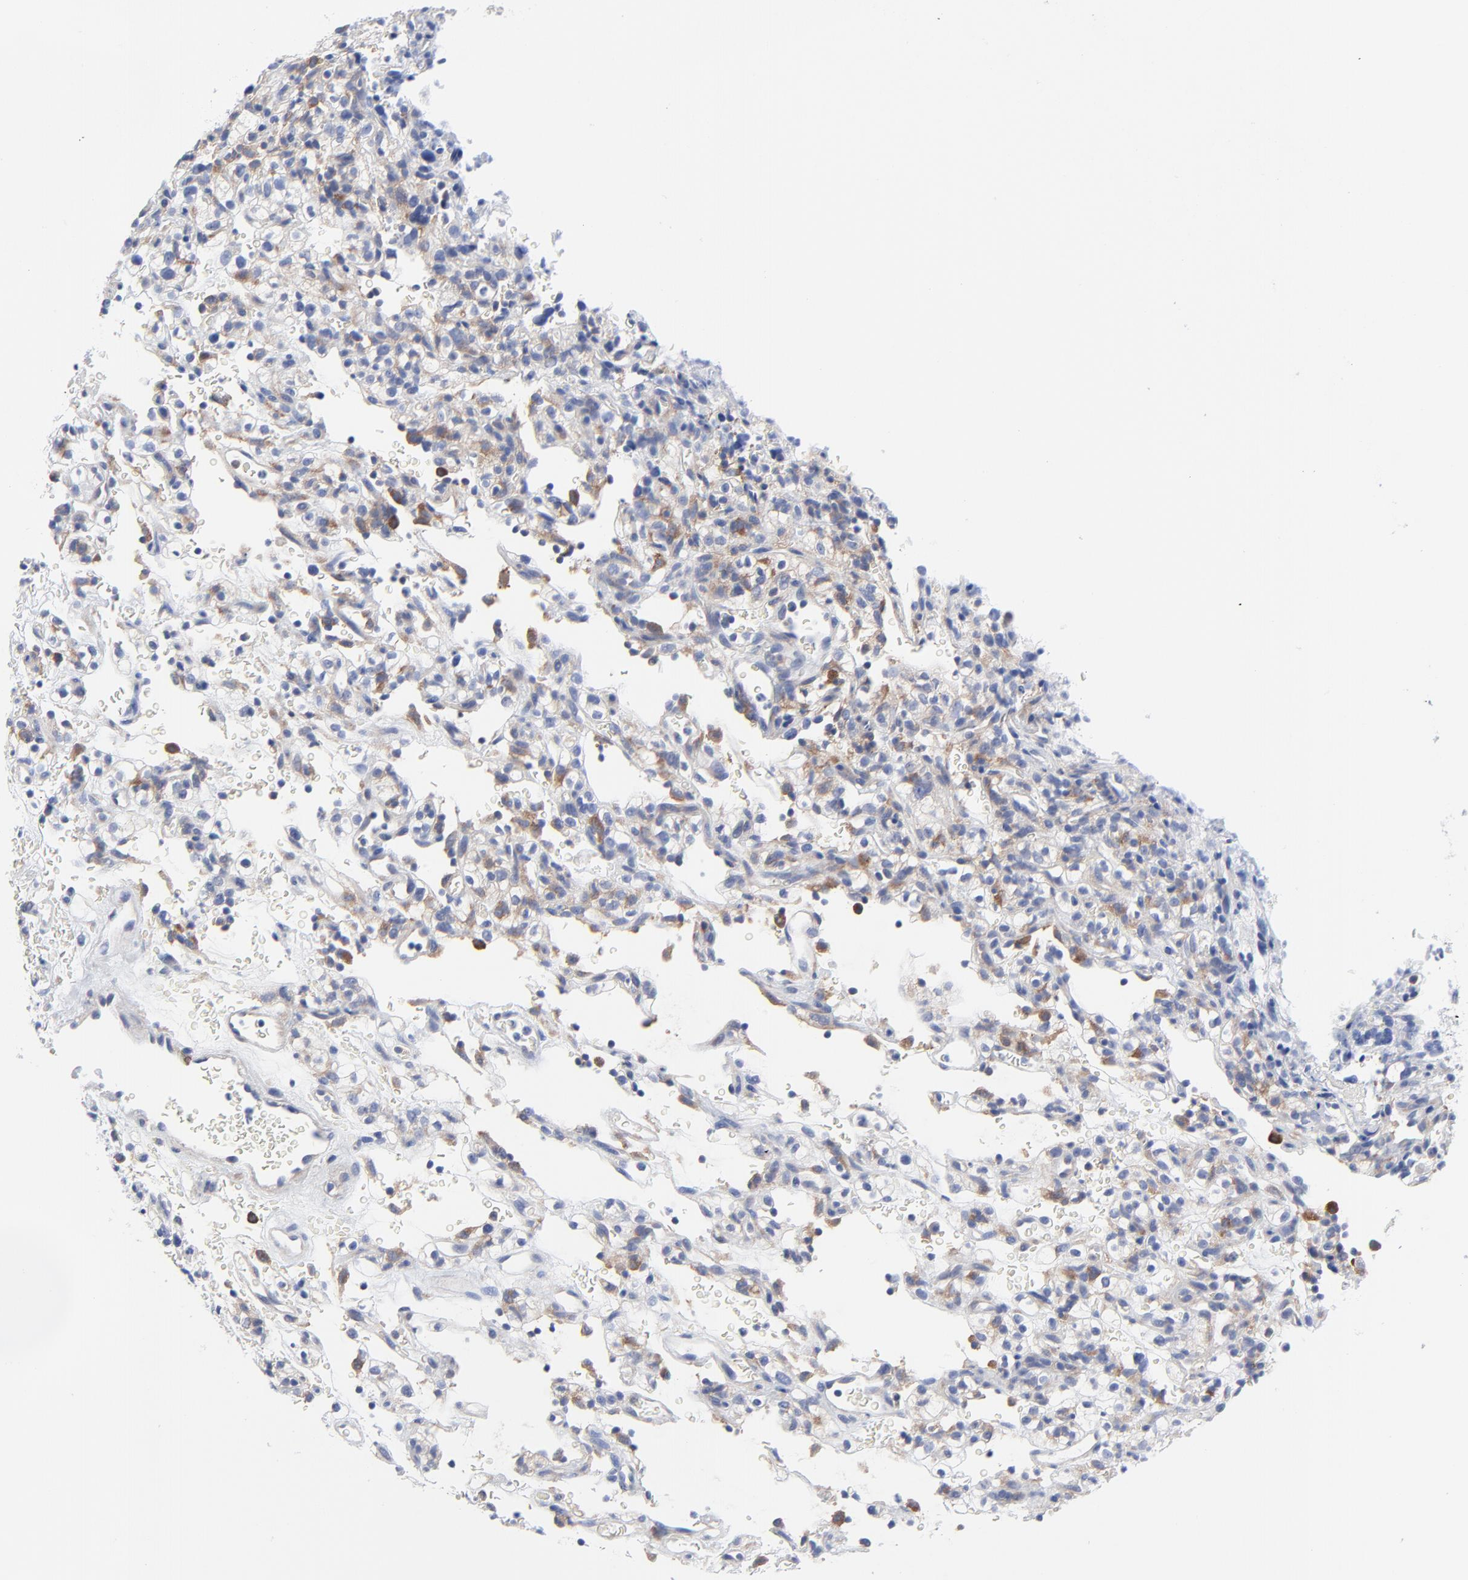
{"staining": {"intensity": "moderate", "quantity": "25%-75%", "location": "cytoplasmic/membranous"}, "tissue": "renal cancer", "cell_type": "Tumor cells", "image_type": "cancer", "snomed": [{"axis": "morphology", "description": "Normal tissue, NOS"}, {"axis": "morphology", "description": "Adenocarcinoma, NOS"}, {"axis": "topography", "description": "Kidney"}], "caption": "Immunohistochemical staining of renal cancer (adenocarcinoma) shows medium levels of moderate cytoplasmic/membranous staining in approximately 25%-75% of tumor cells. The protein of interest is stained brown, and the nuclei are stained in blue (DAB IHC with brightfield microscopy, high magnification).", "gene": "STAT2", "patient": {"sex": "female", "age": 72}}